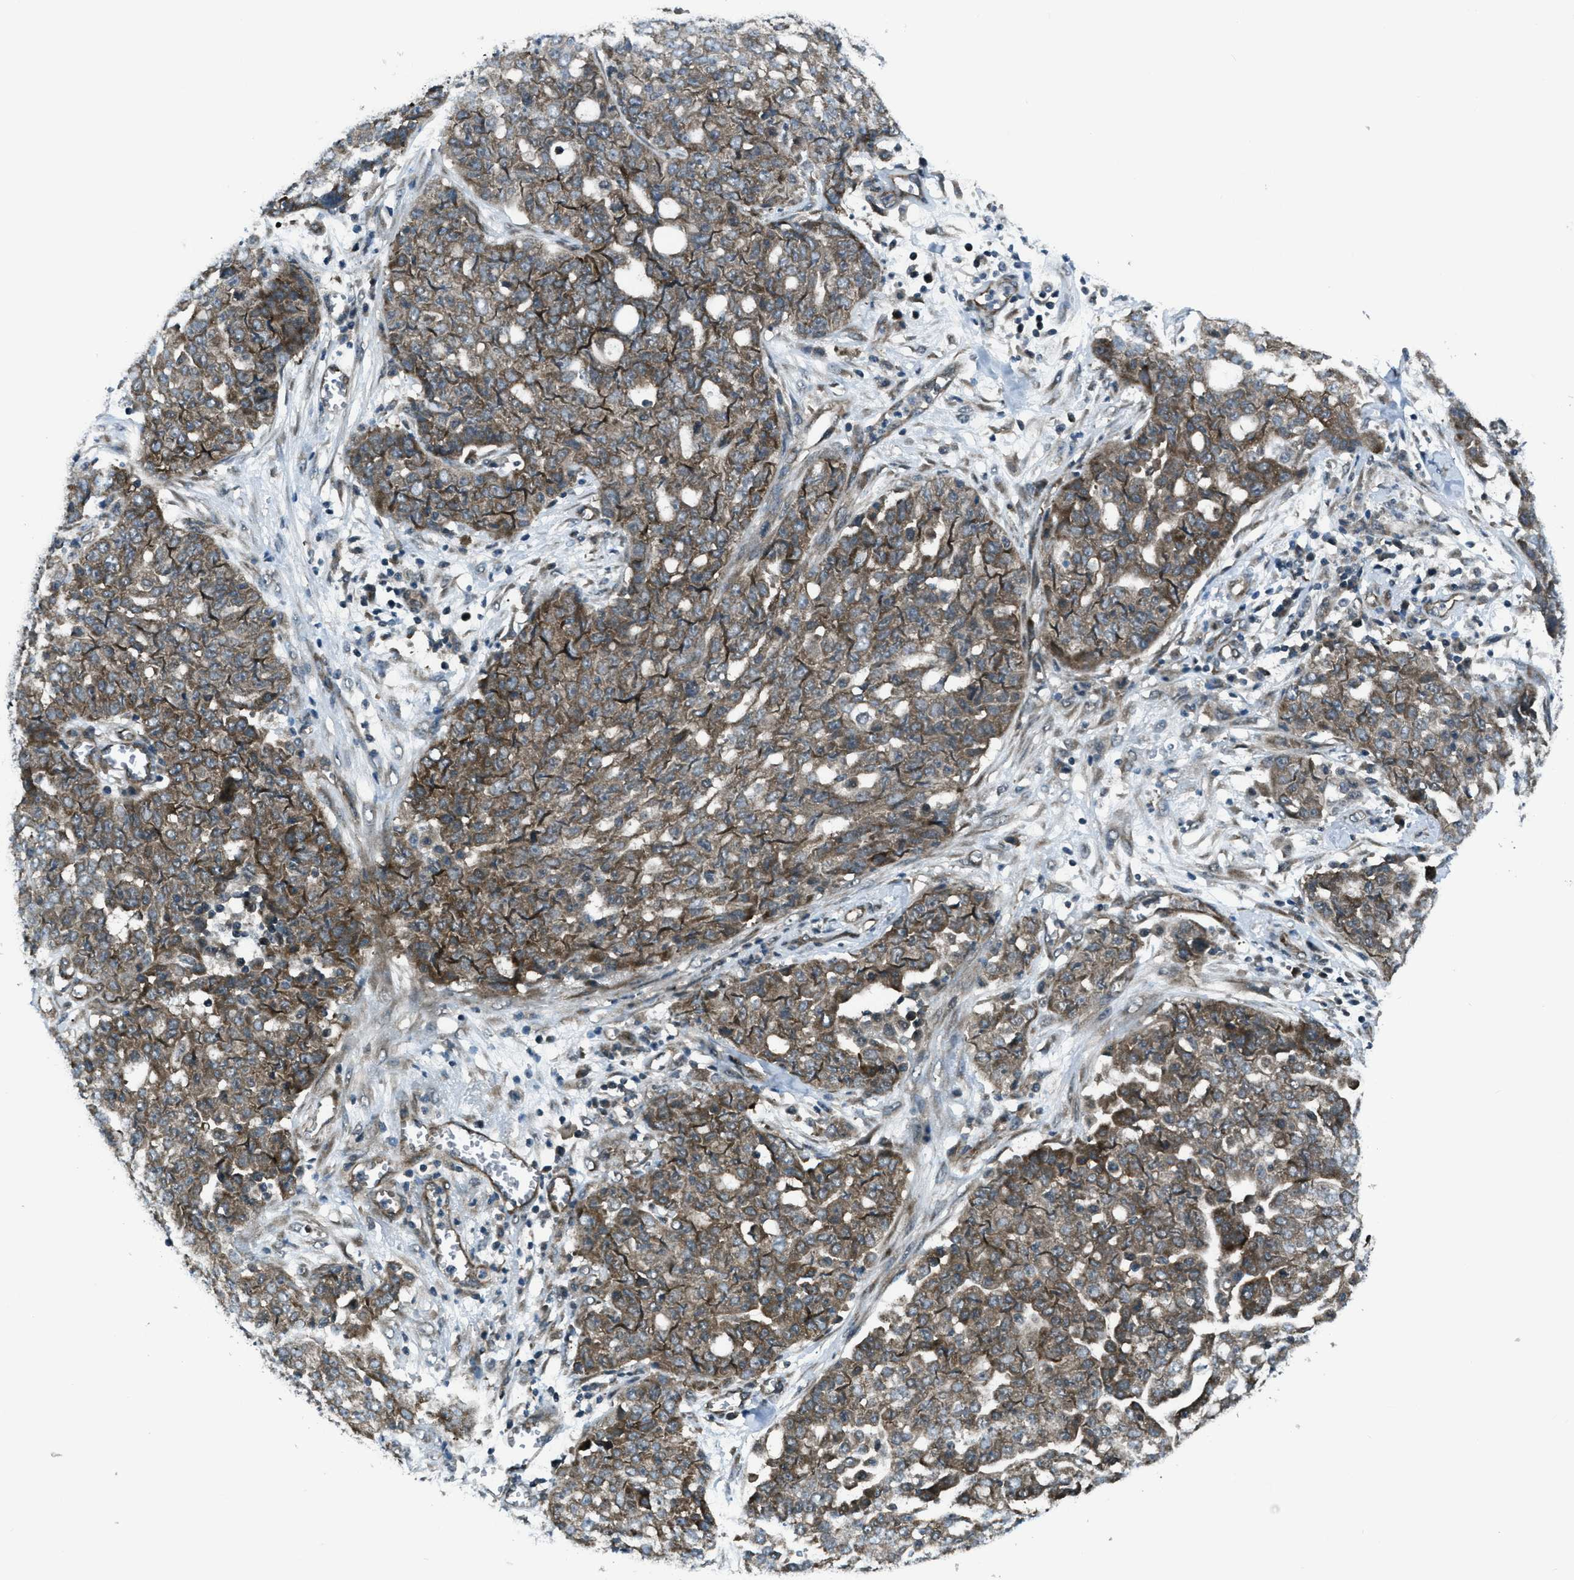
{"staining": {"intensity": "moderate", "quantity": "25%-75%", "location": "cytoplasmic/membranous"}, "tissue": "ovarian cancer", "cell_type": "Tumor cells", "image_type": "cancer", "snomed": [{"axis": "morphology", "description": "Cystadenocarcinoma, serous, NOS"}, {"axis": "topography", "description": "Soft tissue"}, {"axis": "topography", "description": "Ovary"}], "caption": "Ovarian serous cystadenocarcinoma stained with a protein marker shows moderate staining in tumor cells.", "gene": "ASAP2", "patient": {"sex": "female", "age": 57}}